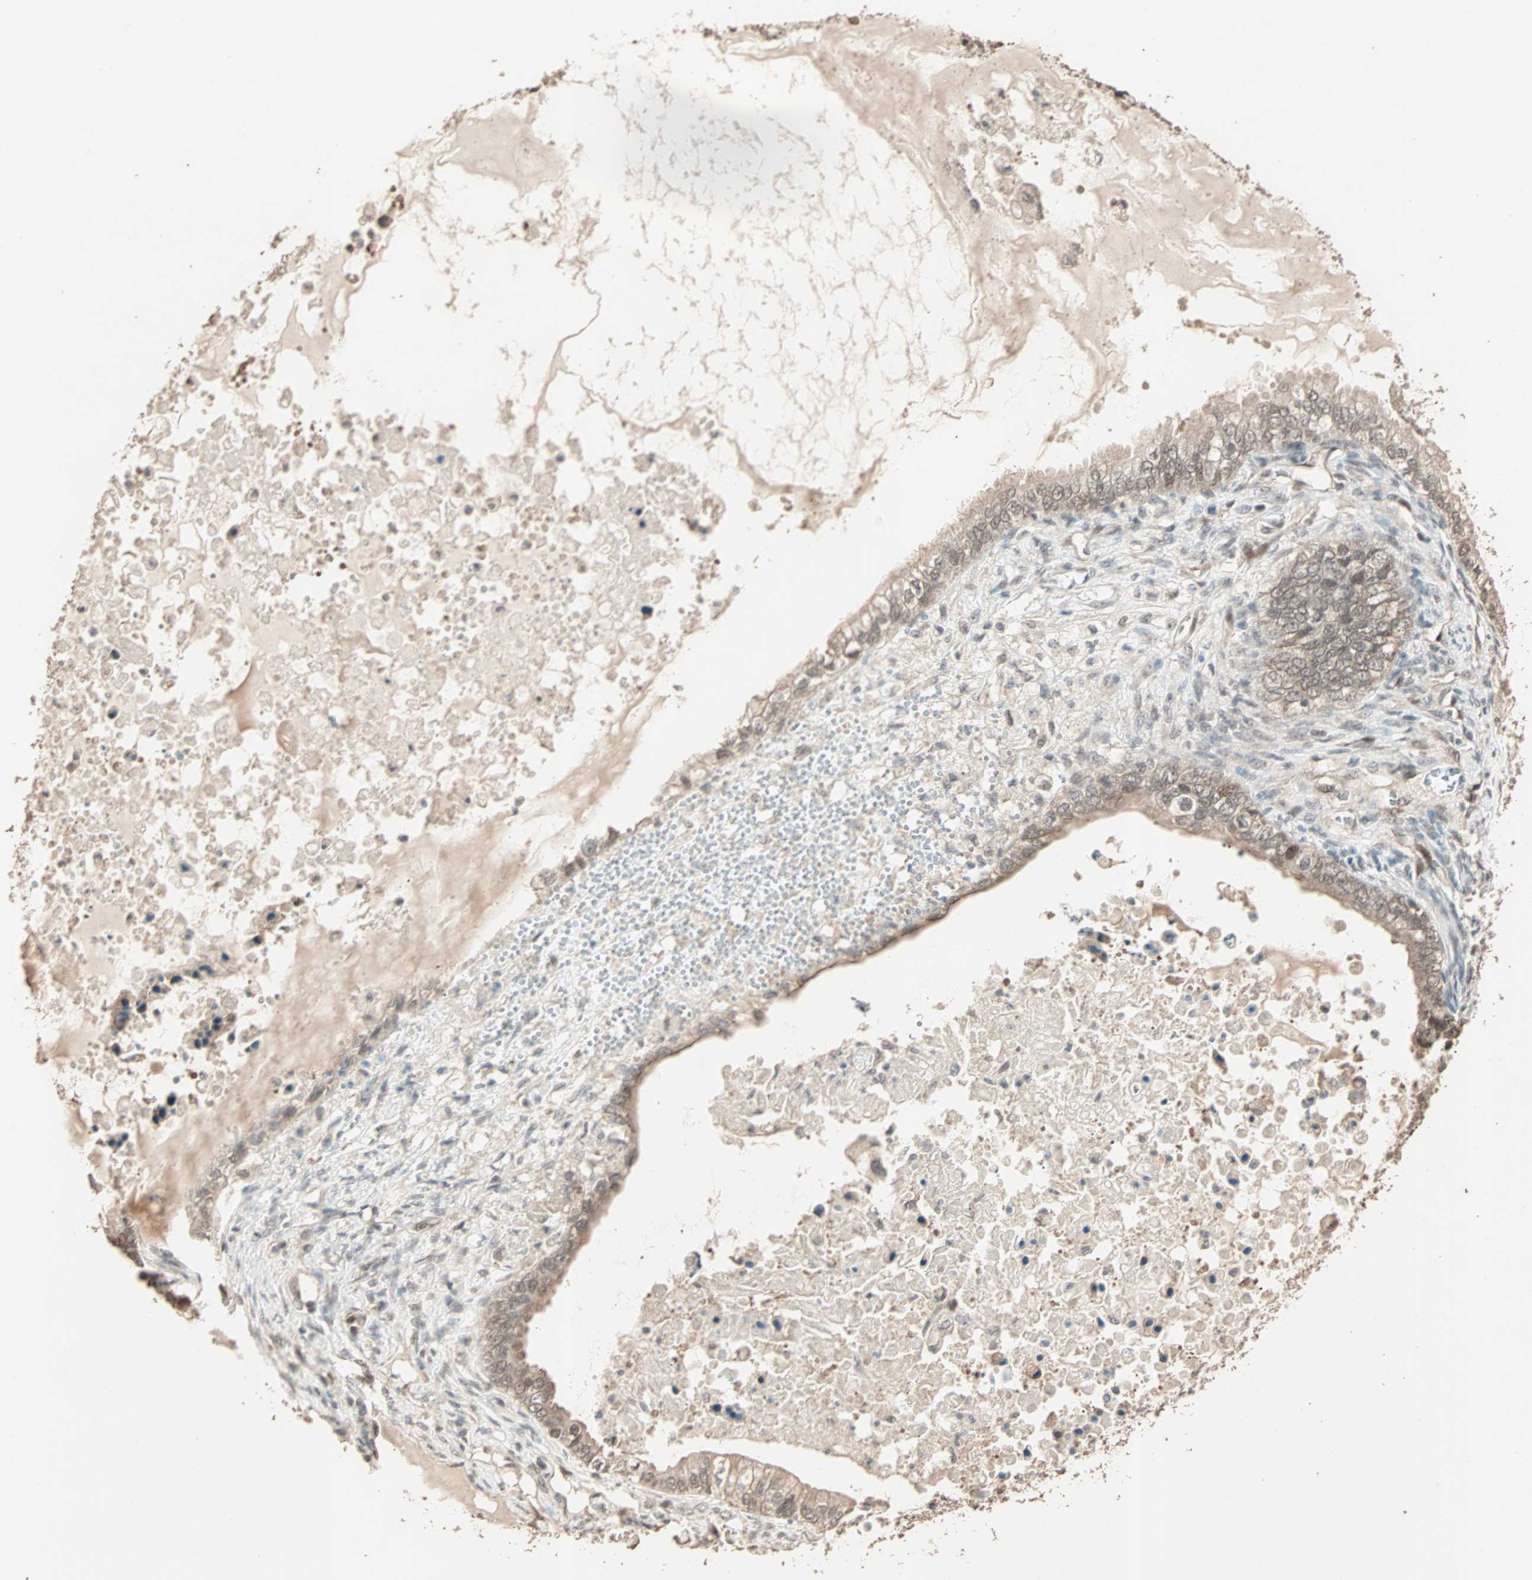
{"staining": {"intensity": "moderate", "quantity": ">75%", "location": "cytoplasmic/membranous,nuclear"}, "tissue": "ovarian cancer", "cell_type": "Tumor cells", "image_type": "cancer", "snomed": [{"axis": "morphology", "description": "Cystadenocarcinoma, mucinous, NOS"}, {"axis": "topography", "description": "Ovary"}], "caption": "Immunohistochemical staining of human ovarian cancer reveals medium levels of moderate cytoplasmic/membranous and nuclear protein expression in about >75% of tumor cells. The staining was performed using DAB, with brown indicating positive protein expression. Nuclei are stained blue with hematoxylin.", "gene": "ZBTB33", "patient": {"sex": "female", "age": 80}}